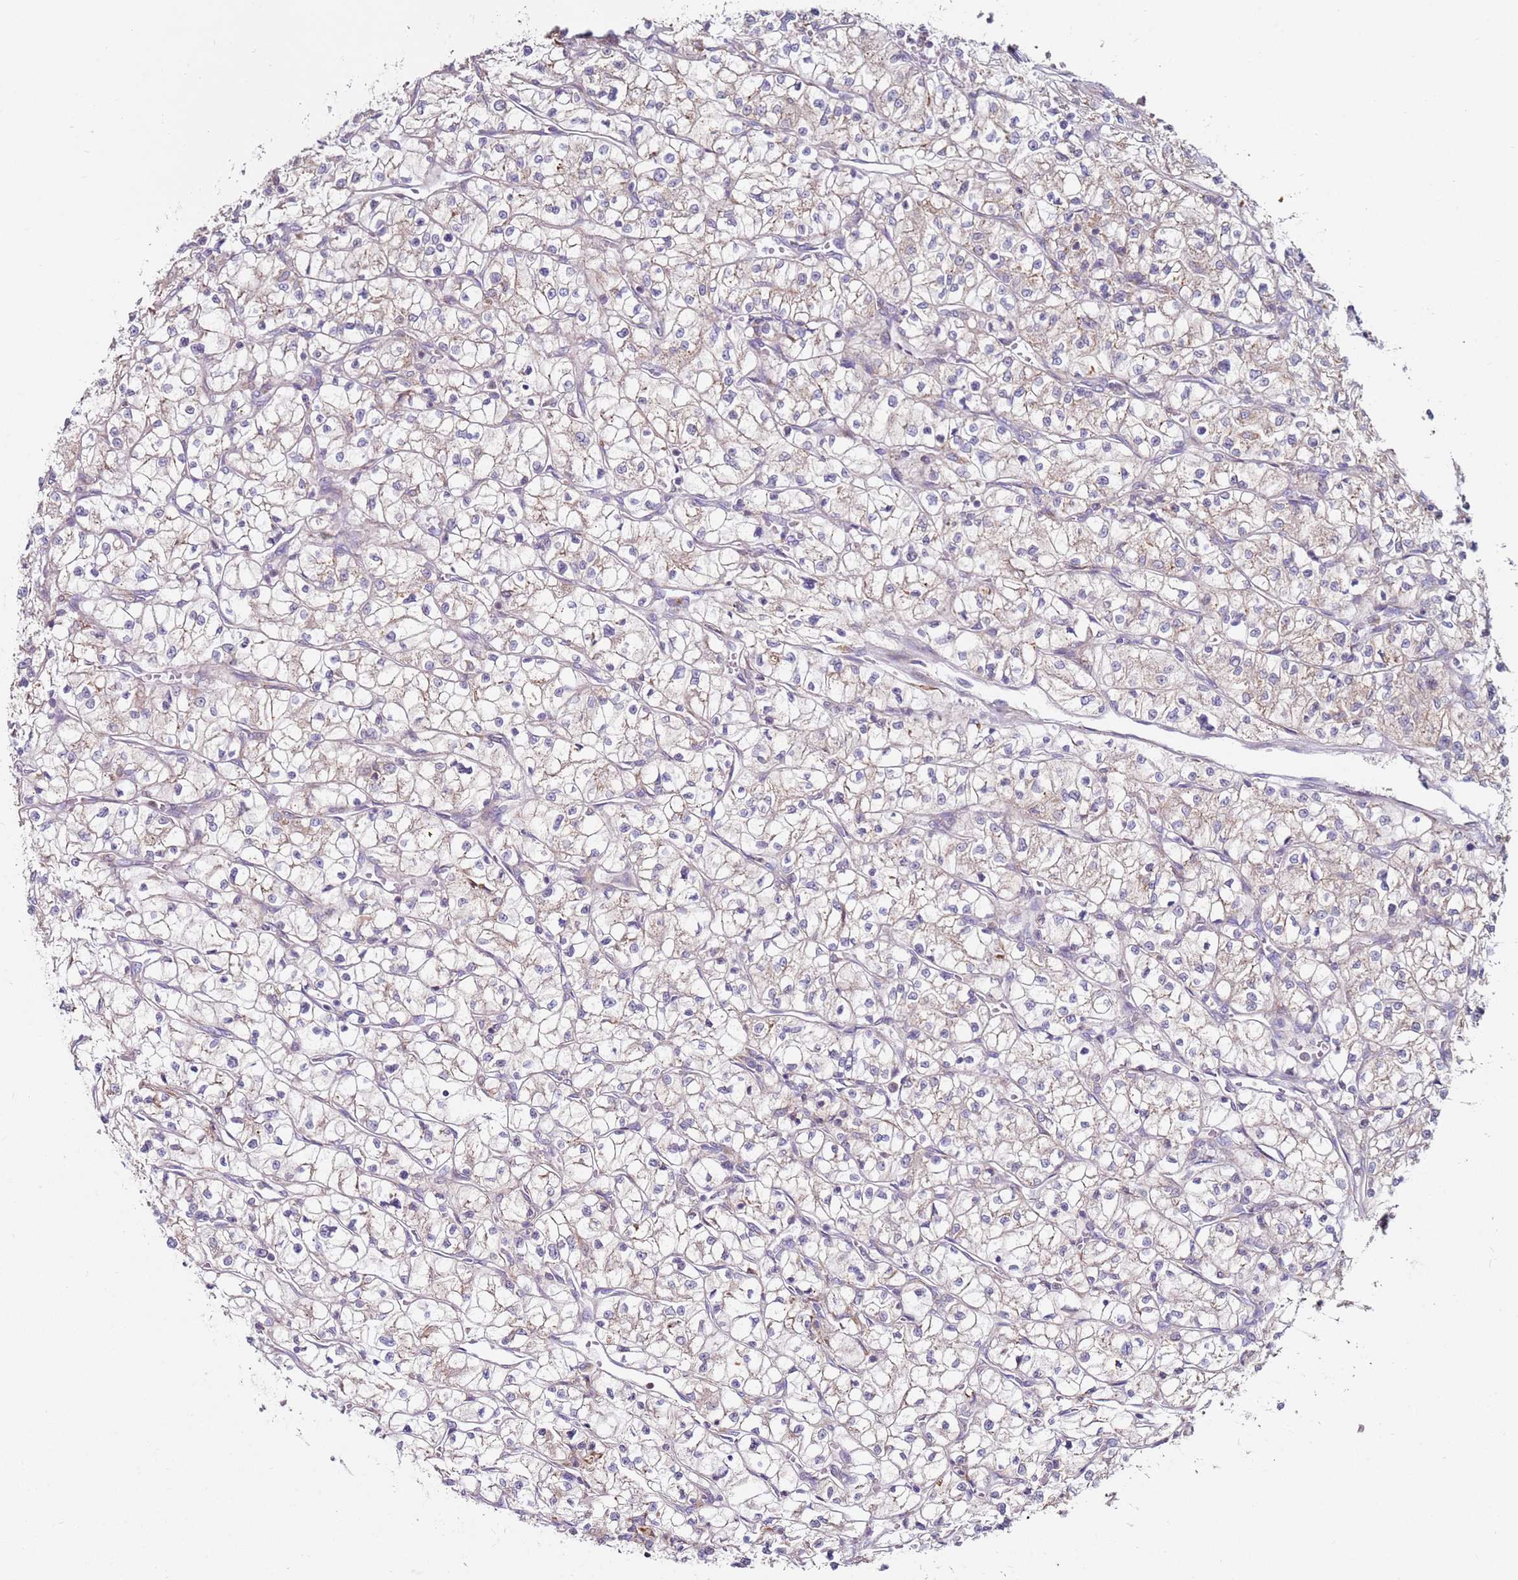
{"staining": {"intensity": "weak", "quantity": "25%-75%", "location": "cytoplasmic/membranous"}, "tissue": "renal cancer", "cell_type": "Tumor cells", "image_type": "cancer", "snomed": [{"axis": "morphology", "description": "Adenocarcinoma, NOS"}, {"axis": "topography", "description": "Kidney"}], "caption": "Protein analysis of renal adenocarcinoma tissue exhibits weak cytoplasmic/membranous positivity in approximately 25%-75% of tumor cells. The protein of interest is shown in brown color, while the nuclei are stained blue.", "gene": "CNOT9", "patient": {"sex": "female", "age": 64}}